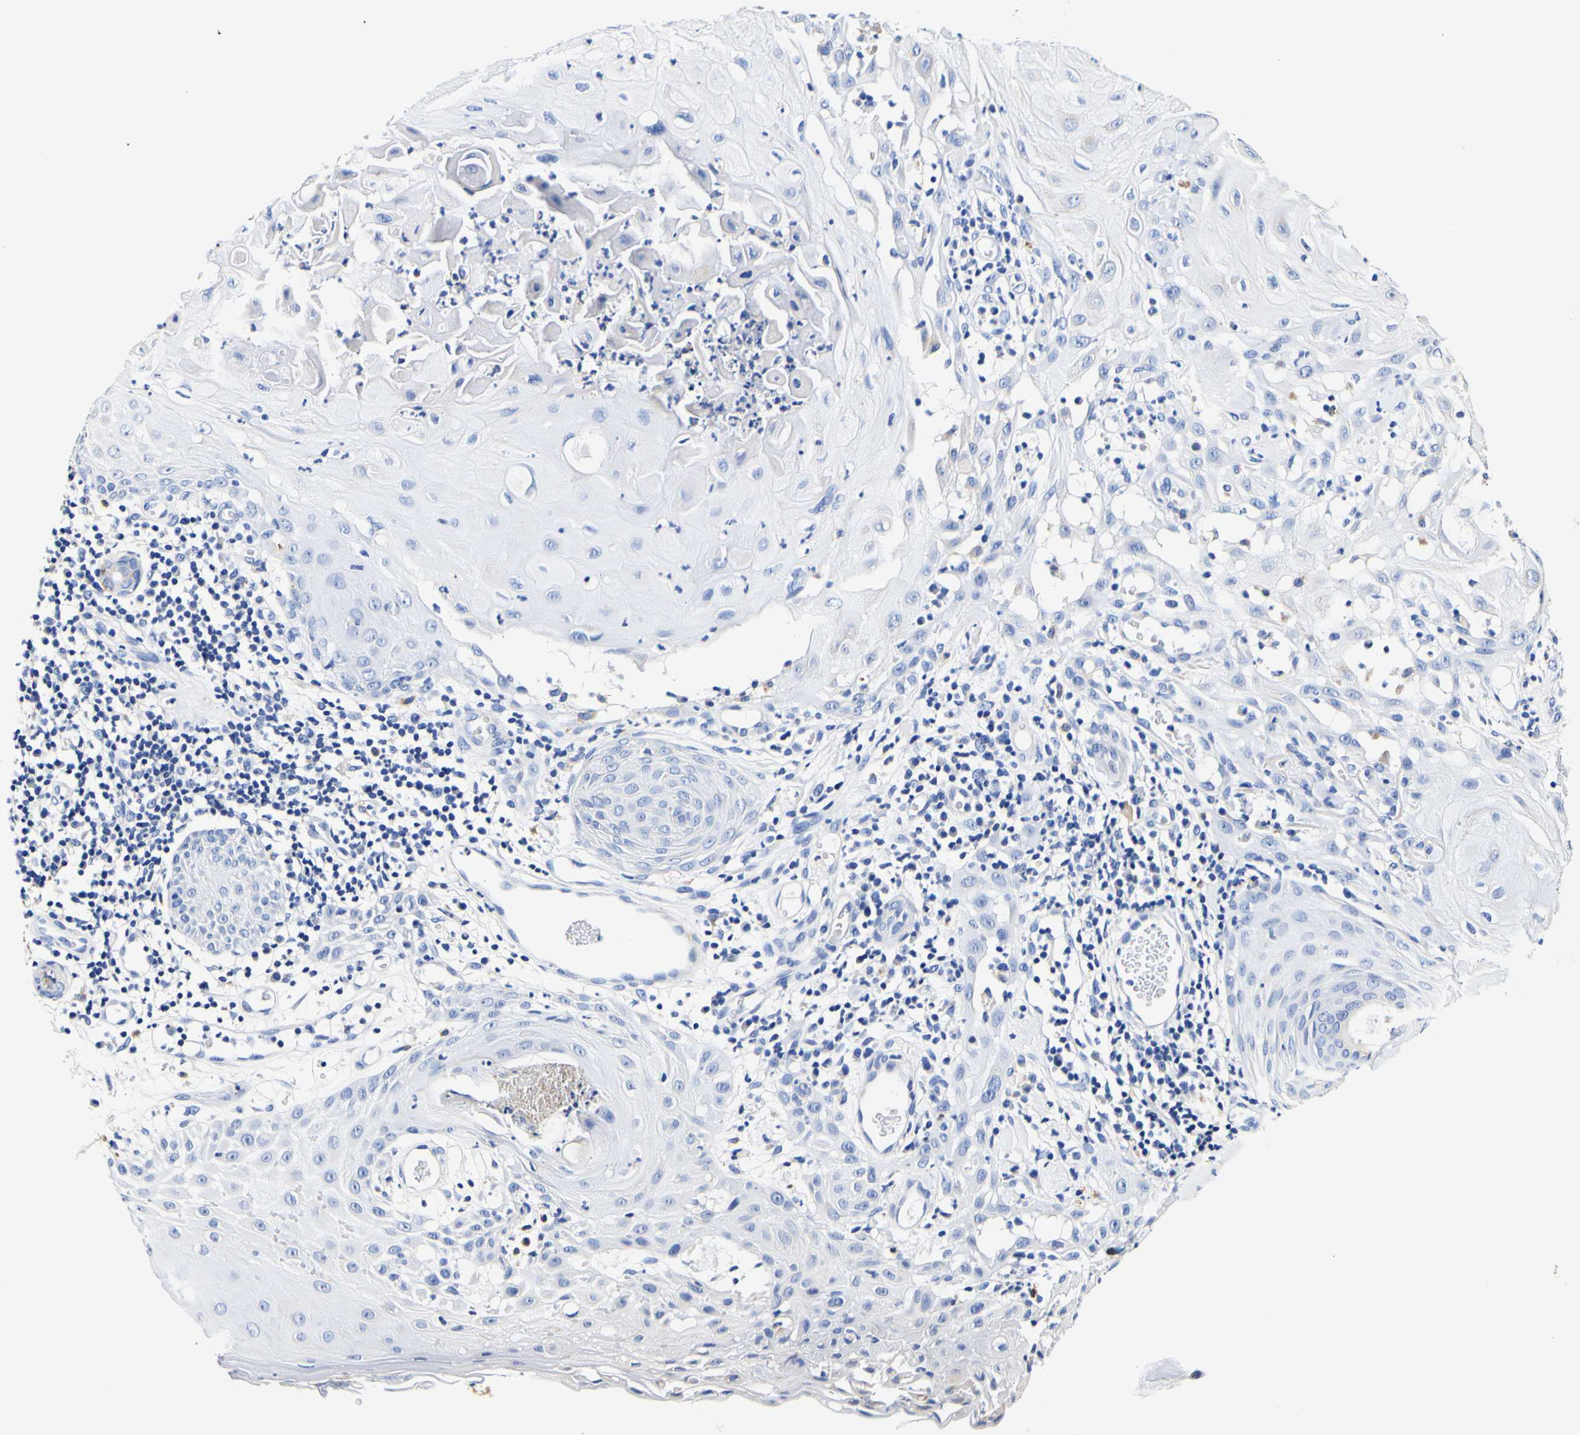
{"staining": {"intensity": "negative", "quantity": "none", "location": "none"}, "tissue": "skin cancer", "cell_type": "Tumor cells", "image_type": "cancer", "snomed": [{"axis": "morphology", "description": "Squamous cell carcinoma, NOS"}, {"axis": "topography", "description": "Skin"}], "caption": "Protein analysis of skin cancer (squamous cell carcinoma) exhibits no significant positivity in tumor cells.", "gene": "CAMK4", "patient": {"sex": "male", "age": 24}}